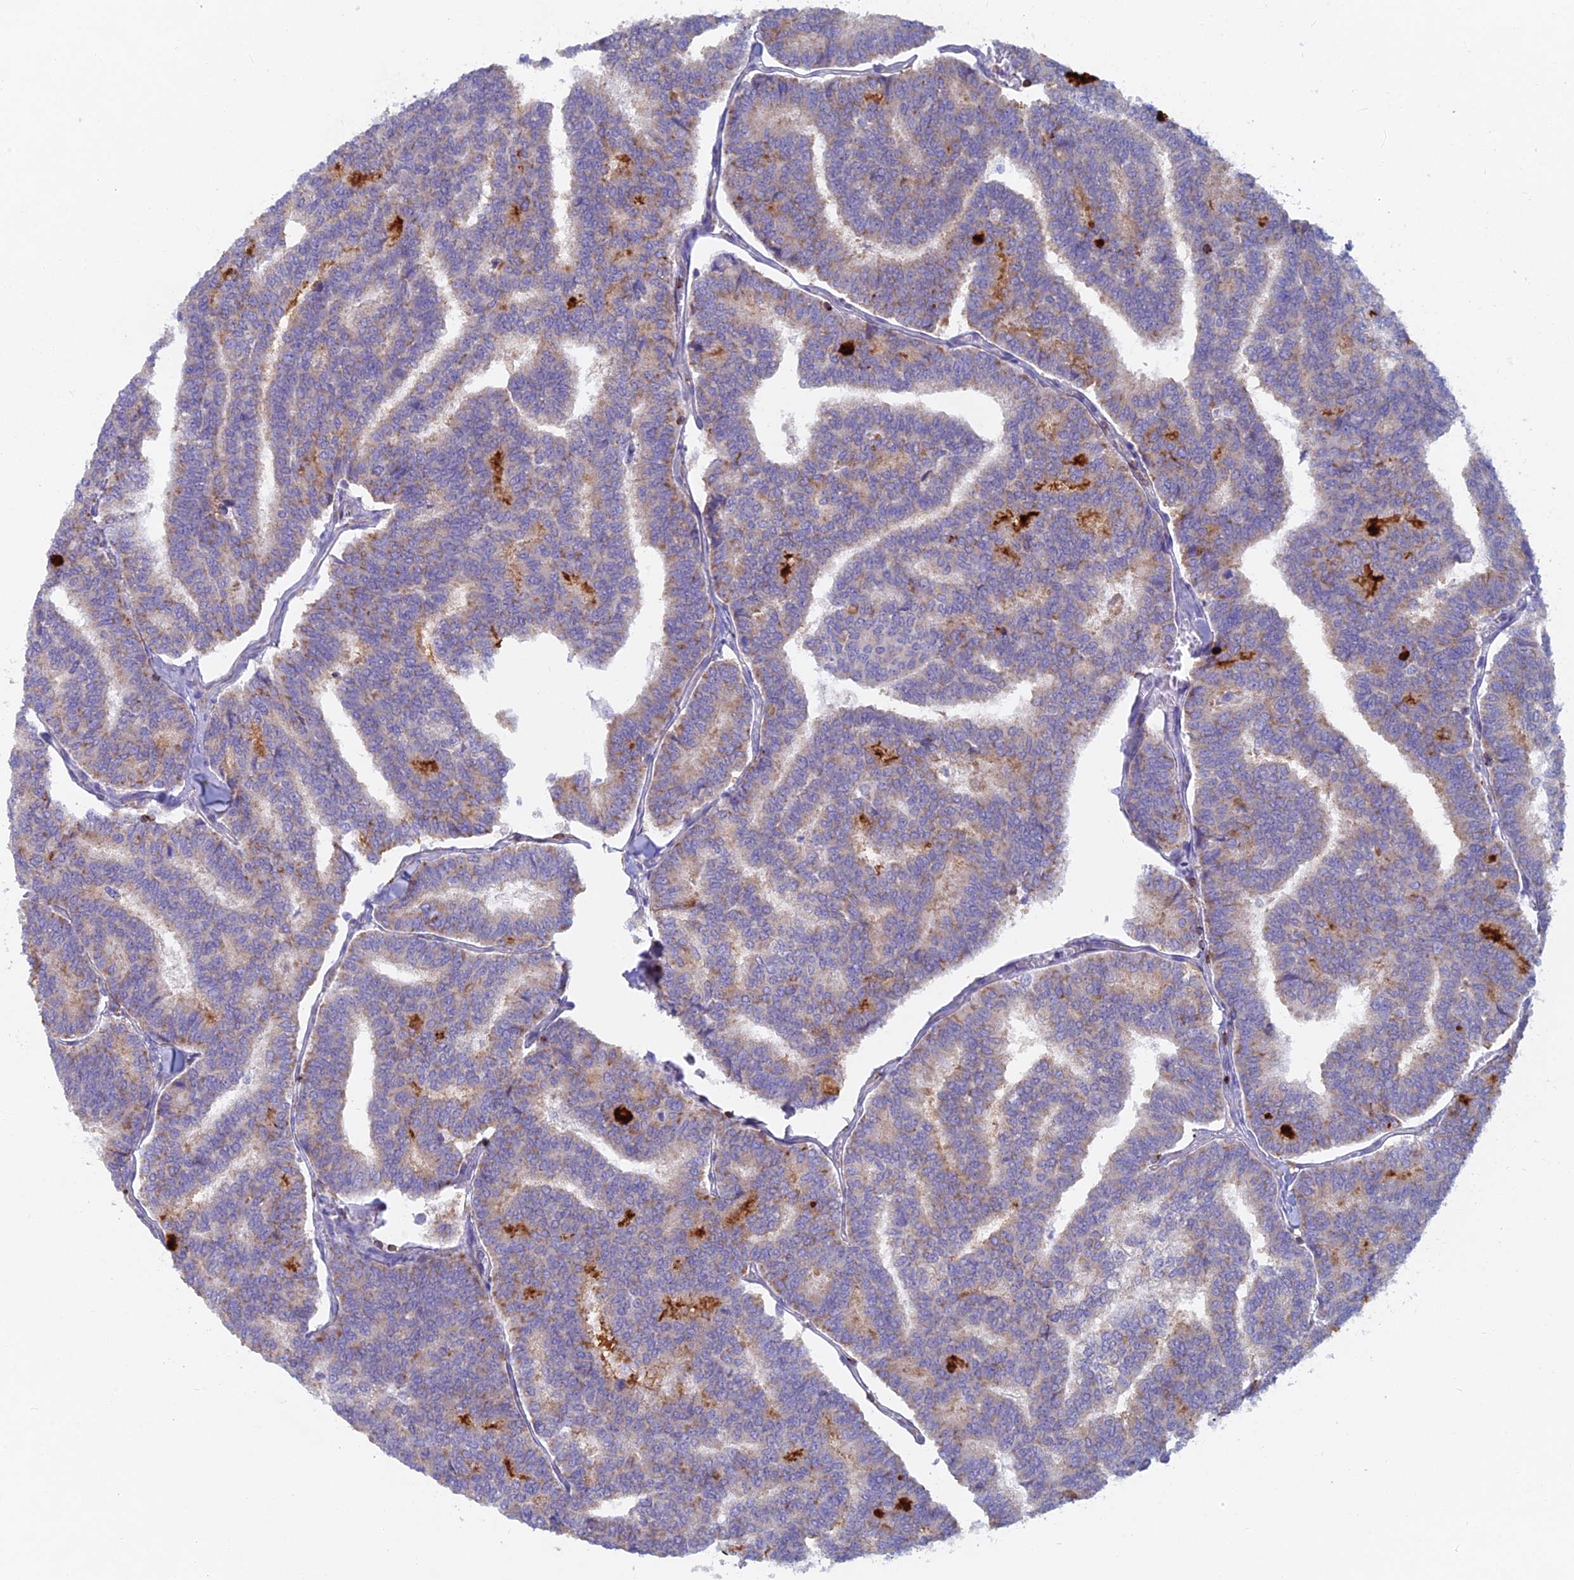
{"staining": {"intensity": "moderate", "quantity": "25%-75%", "location": "cytoplasmic/membranous"}, "tissue": "thyroid cancer", "cell_type": "Tumor cells", "image_type": "cancer", "snomed": [{"axis": "morphology", "description": "Papillary adenocarcinoma, NOS"}, {"axis": "topography", "description": "Thyroid gland"}], "caption": "There is medium levels of moderate cytoplasmic/membranous staining in tumor cells of thyroid papillary adenocarcinoma, as demonstrated by immunohistochemical staining (brown color).", "gene": "ABI3BP", "patient": {"sex": "female", "age": 35}}